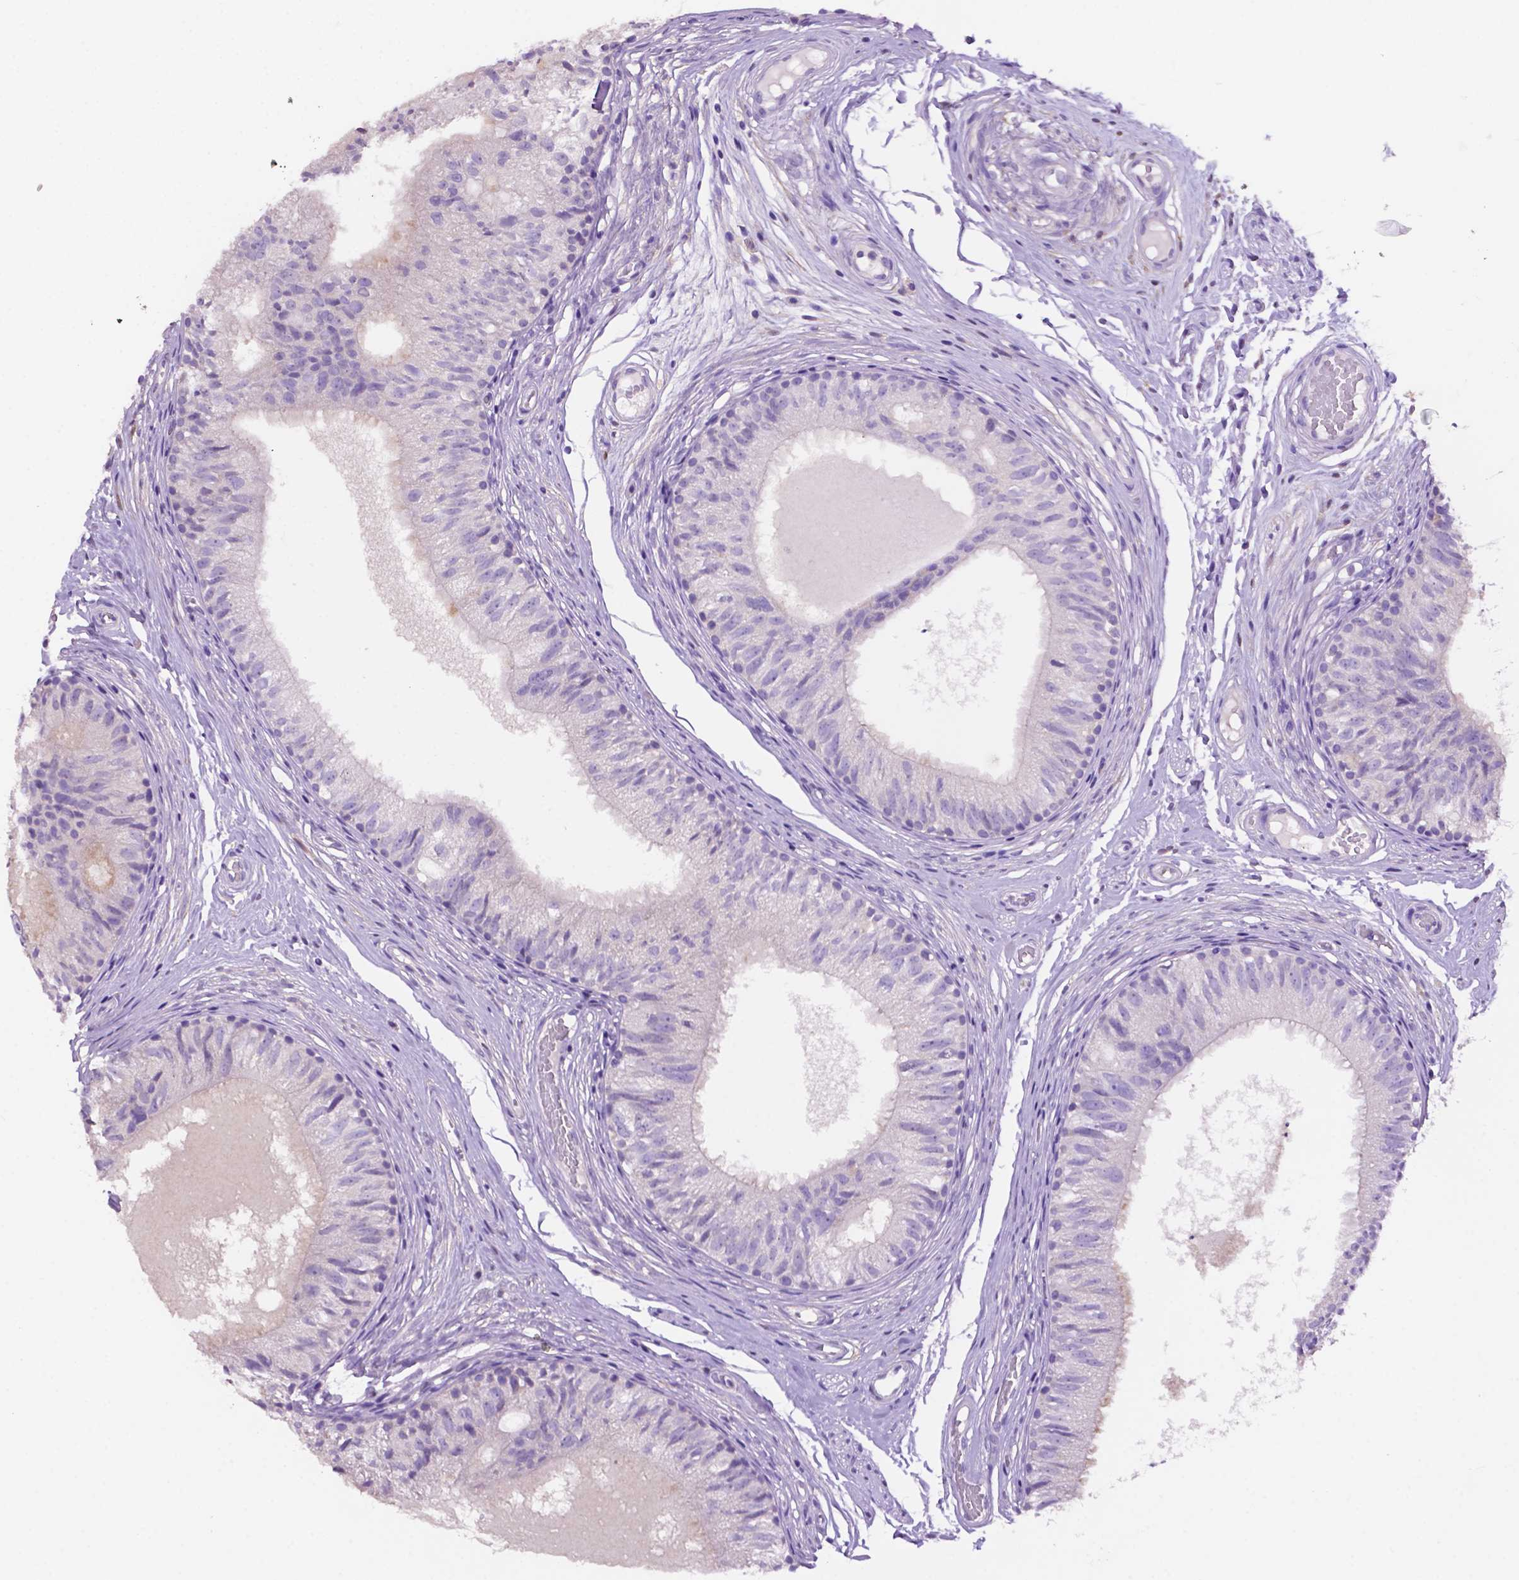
{"staining": {"intensity": "negative", "quantity": "none", "location": "none"}, "tissue": "epididymis", "cell_type": "Glandular cells", "image_type": "normal", "snomed": [{"axis": "morphology", "description": "Normal tissue, NOS"}, {"axis": "topography", "description": "Epididymis"}], "caption": "The photomicrograph demonstrates no staining of glandular cells in benign epididymis. (DAB IHC, high magnification).", "gene": "PRPS2", "patient": {"sex": "male", "age": 29}}